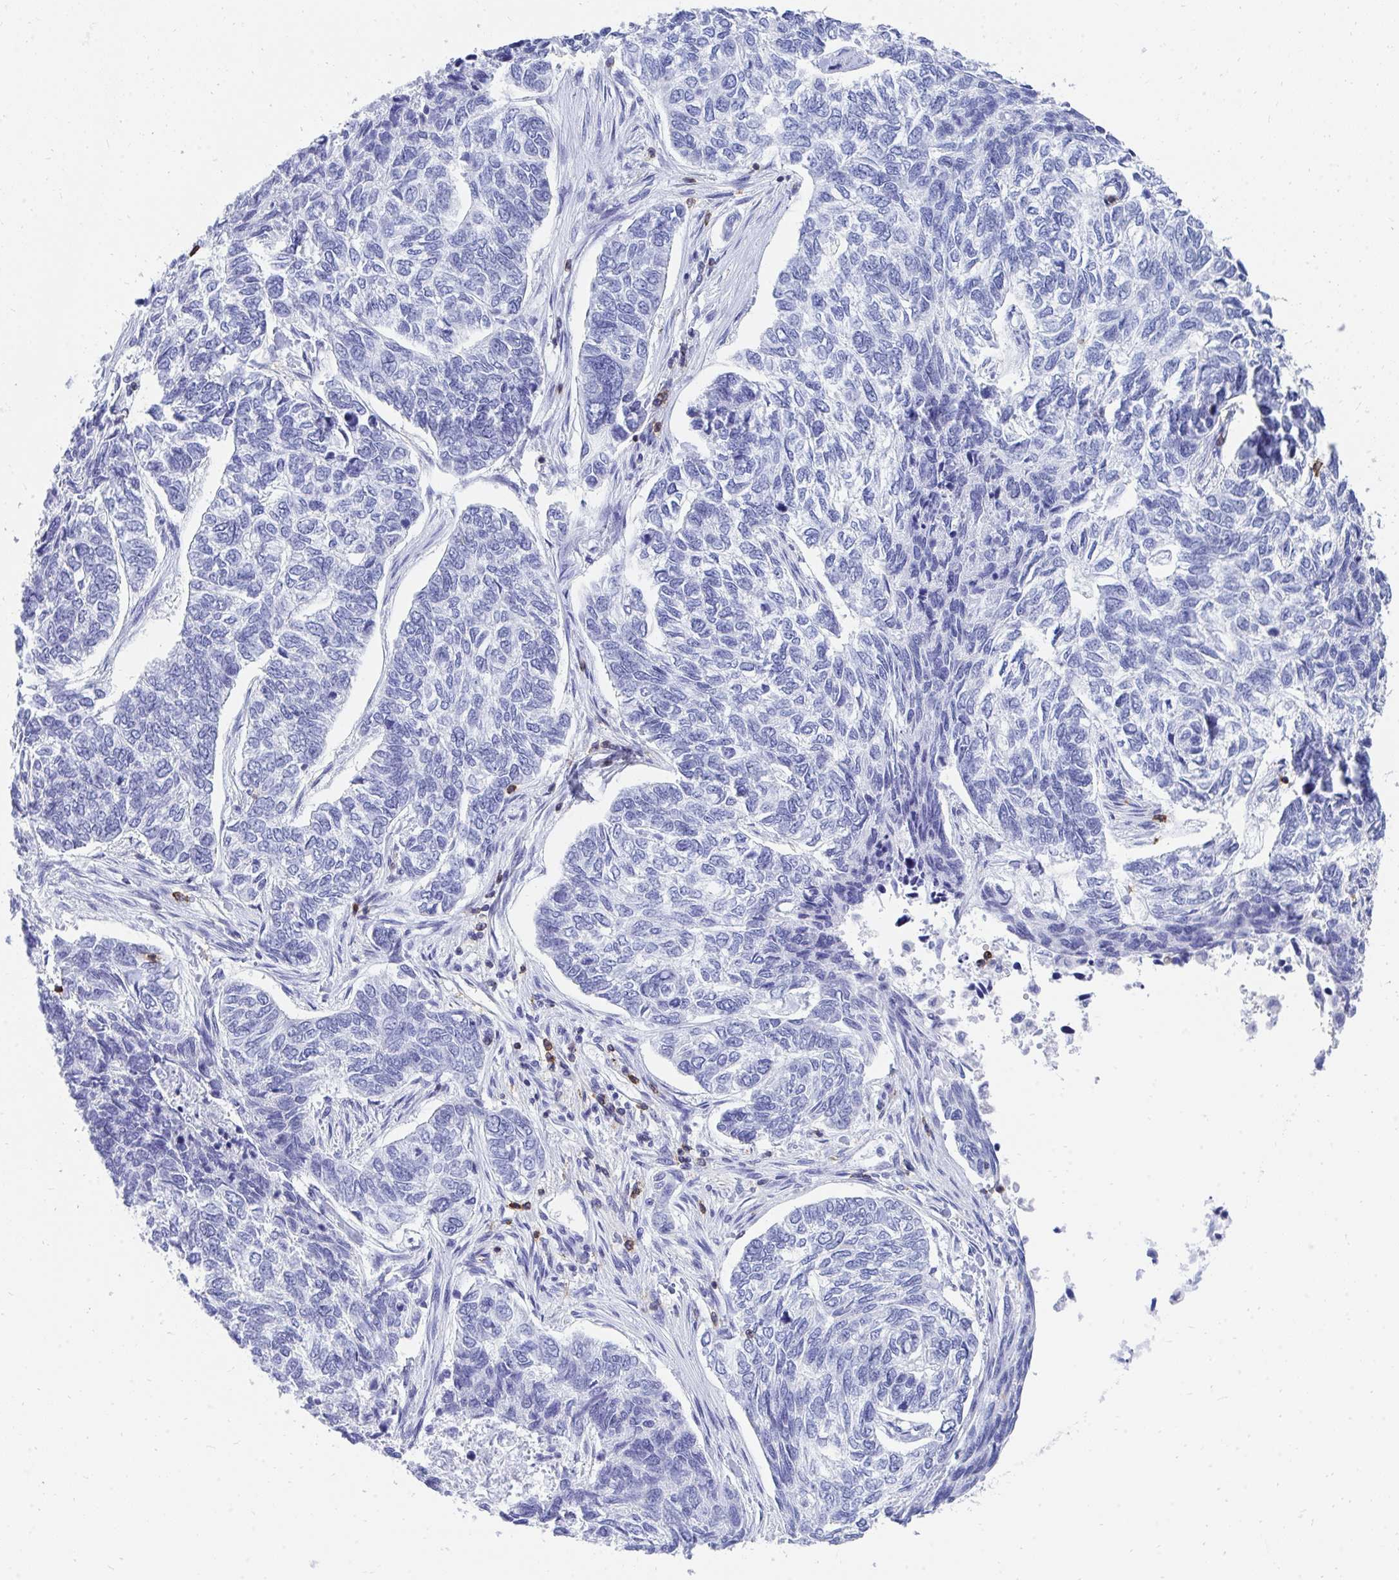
{"staining": {"intensity": "negative", "quantity": "none", "location": "none"}, "tissue": "skin cancer", "cell_type": "Tumor cells", "image_type": "cancer", "snomed": [{"axis": "morphology", "description": "Basal cell carcinoma"}, {"axis": "topography", "description": "Skin"}], "caption": "This is an immunohistochemistry micrograph of human basal cell carcinoma (skin). There is no expression in tumor cells.", "gene": "CD7", "patient": {"sex": "female", "age": 65}}